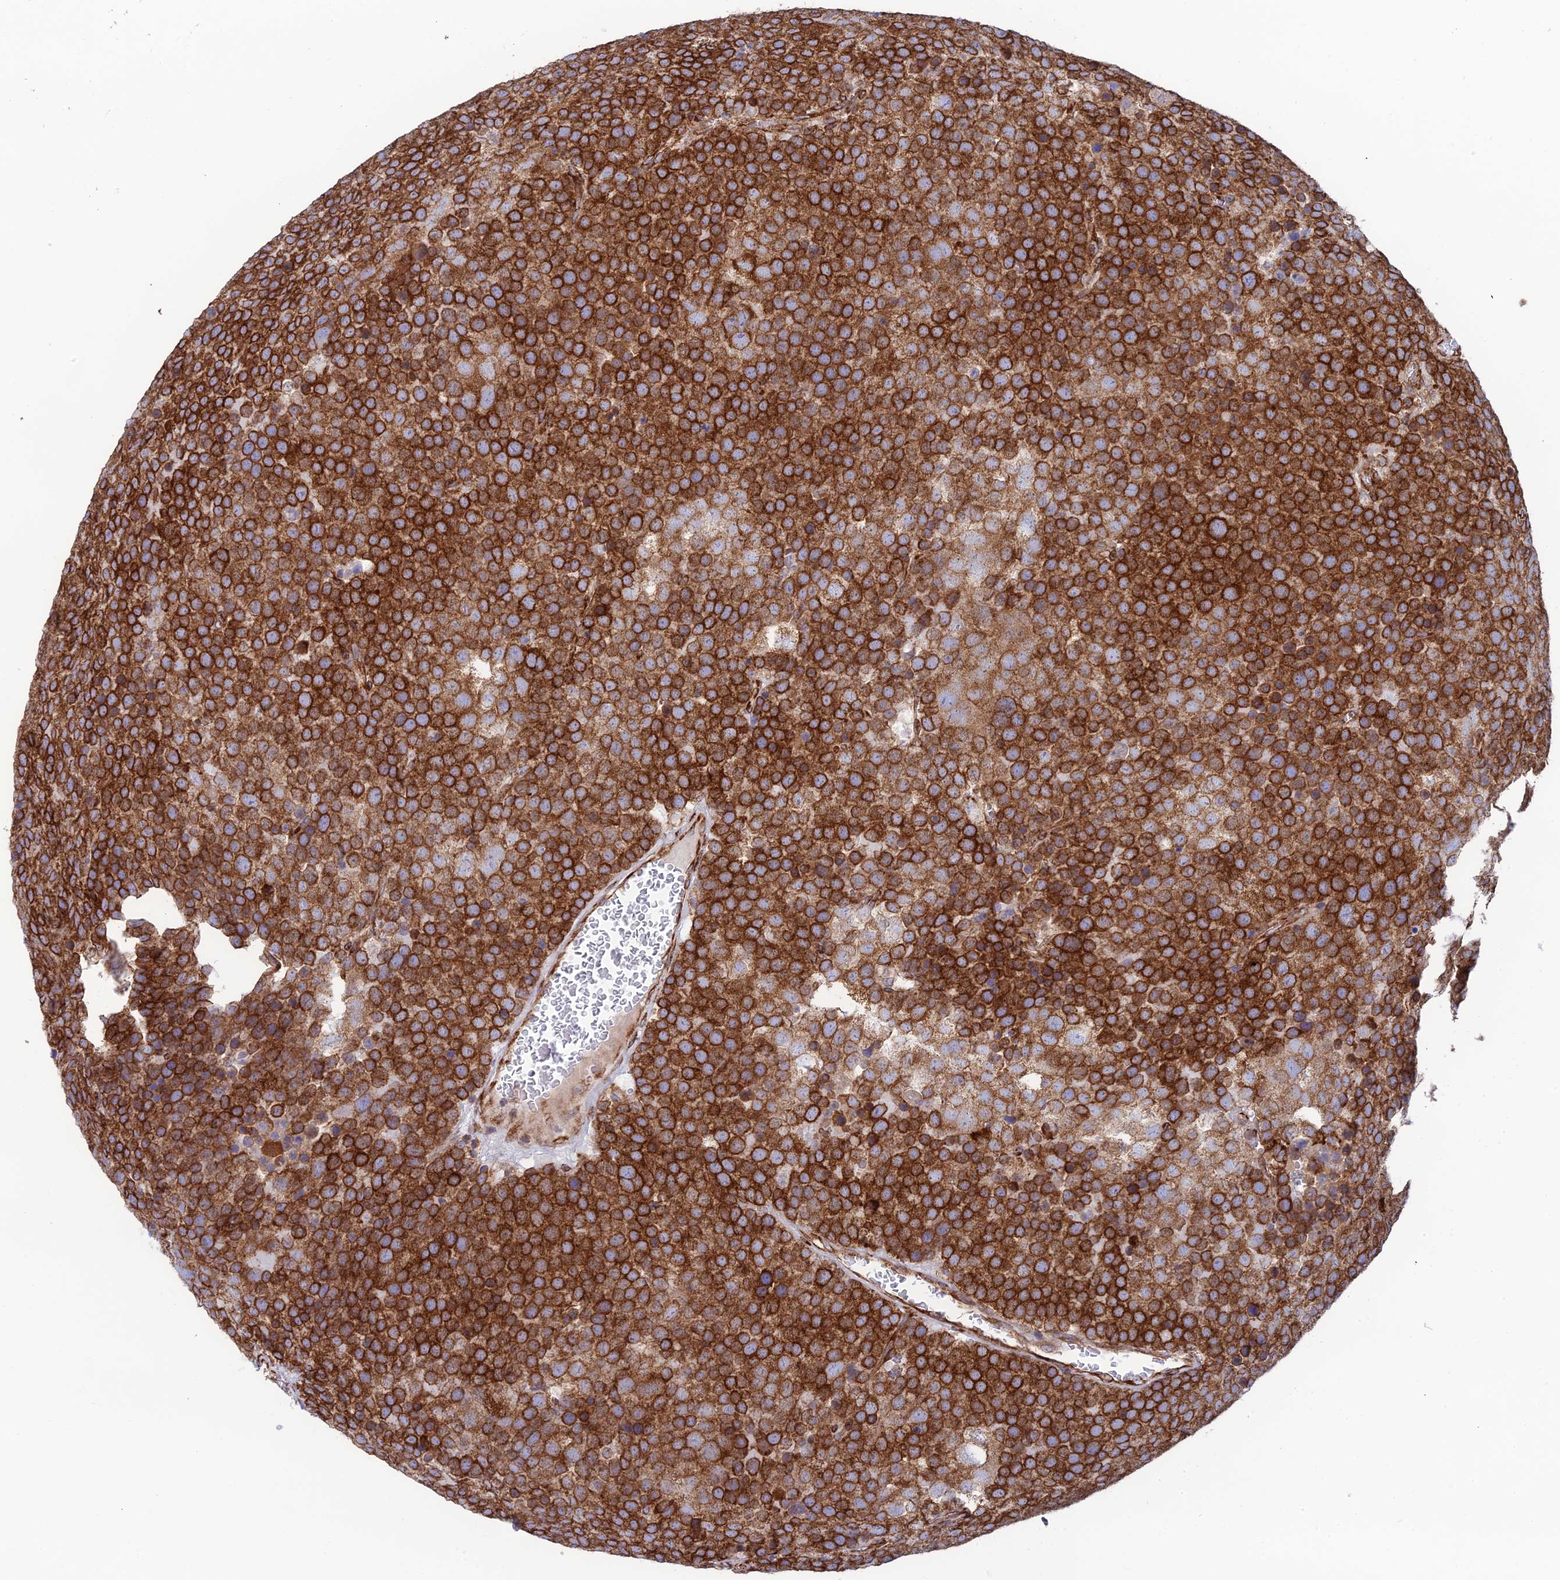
{"staining": {"intensity": "strong", "quantity": ">75%", "location": "cytoplasmic/membranous"}, "tissue": "testis cancer", "cell_type": "Tumor cells", "image_type": "cancer", "snomed": [{"axis": "morphology", "description": "Seminoma, NOS"}, {"axis": "topography", "description": "Testis"}], "caption": "Immunohistochemistry image of testis seminoma stained for a protein (brown), which reveals high levels of strong cytoplasmic/membranous positivity in about >75% of tumor cells.", "gene": "CCDC69", "patient": {"sex": "male", "age": 71}}